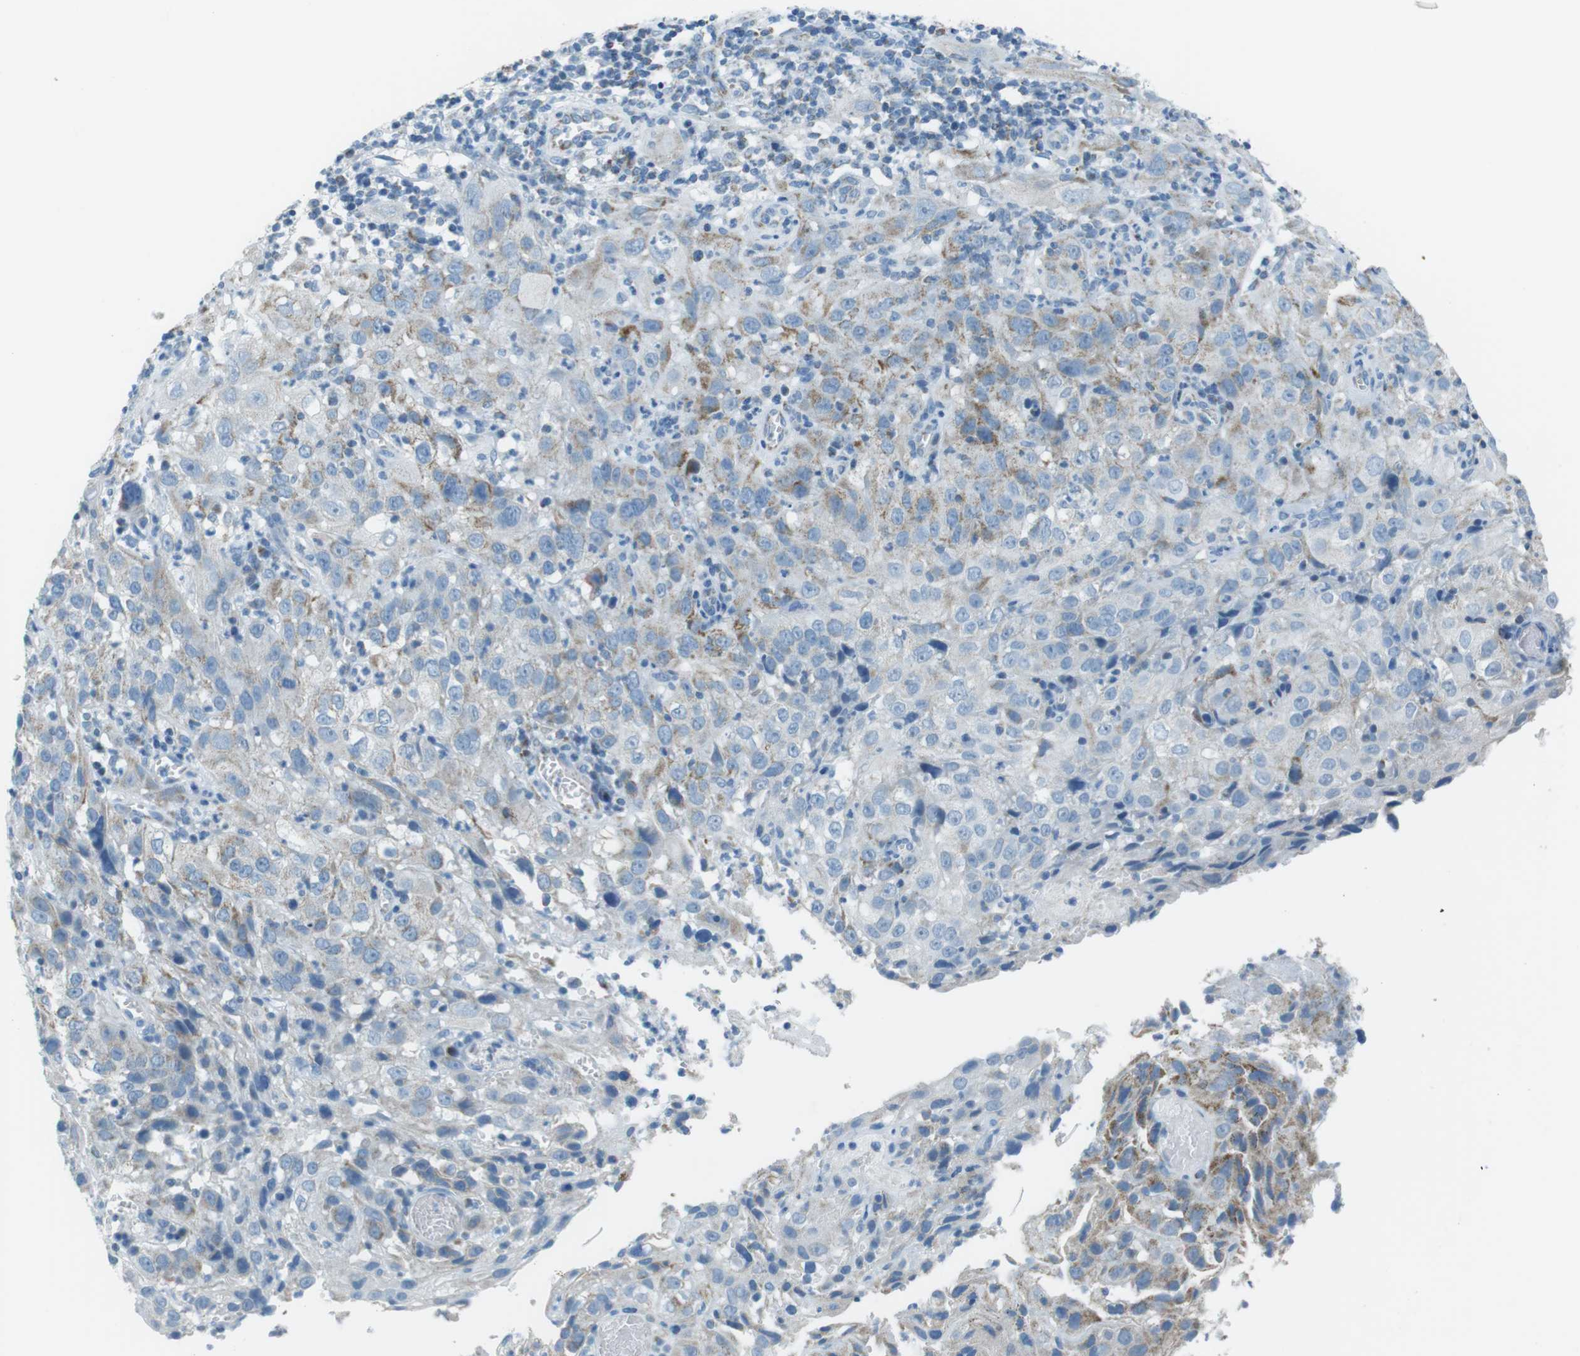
{"staining": {"intensity": "weak", "quantity": "25%-75%", "location": "cytoplasmic/membranous"}, "tissue": "cervical cancer", "cell_type": "Tumor cells", "image_type": "cancer", "snomed": [{"axis": "morphology", "description": "Squamous cell carcinoma, NOS"}, {"axis": "topography", "description": "Cervix"}], "caption": "Squamous cell carcinoma (cervical) stained with a brown dye exhibits weak cytoplasmic/membranous positive positivity in approximately 25%-75% of tumor cells.", "gene": "DNAJA3", "patient": {"sex": "female", "age": 32}}